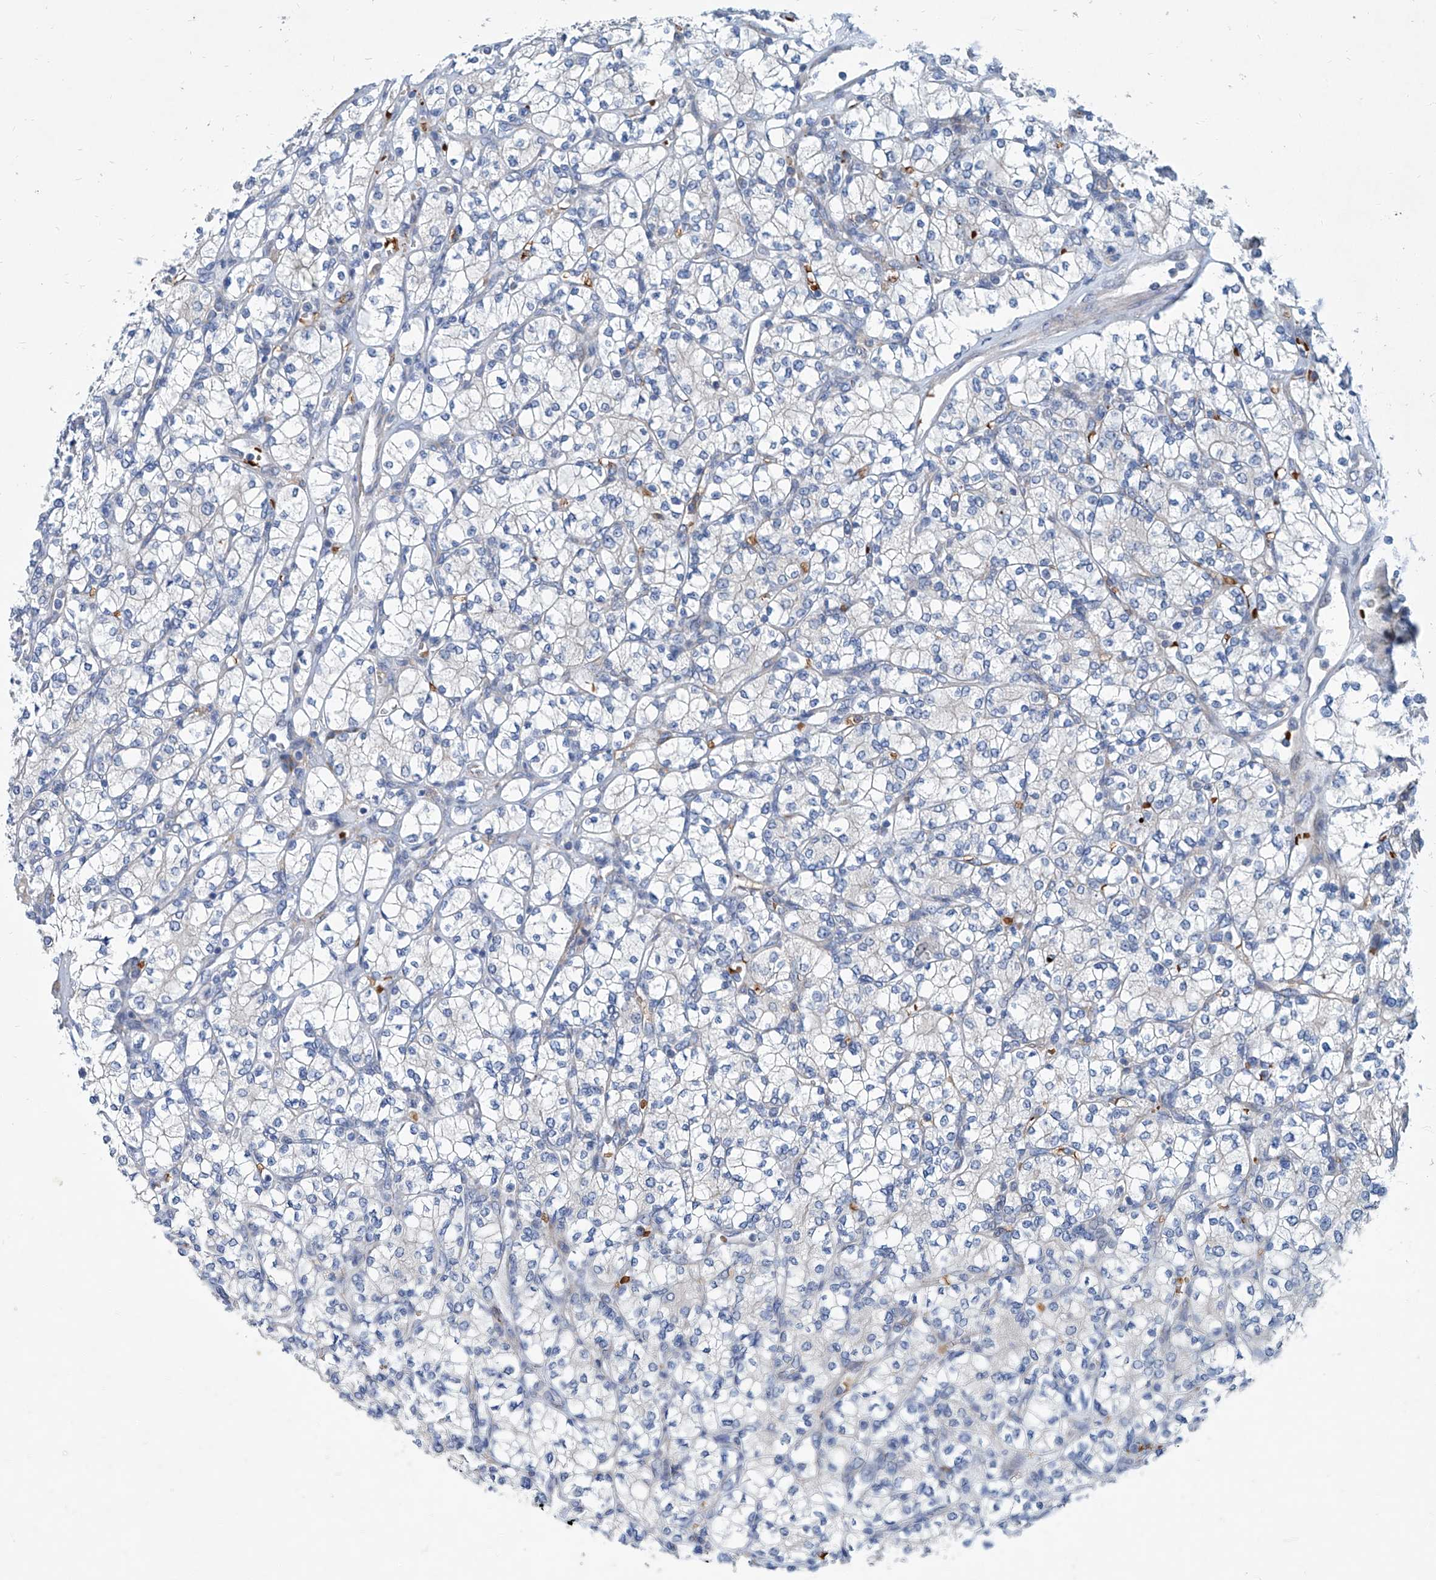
{"staining": {"intensity": "negative", "quantity": "none", "location": "none"}, "tissue": "renal cancer", "cell_type": "Tumor cells", "image_type": "cancer", "snomed": [{"axis": "morphology", "description": "Adenocarcinoma, NOS"}, {"axis": "topography", "description": "Kidney"}], "caption": "This is an immunohistochemistry (IHC) photomicrograph of renal adenocarcinoma. There is no positivity in tumor cells.", "gene": "FPR2", "patient": {"sex": "male", "age": 77}}